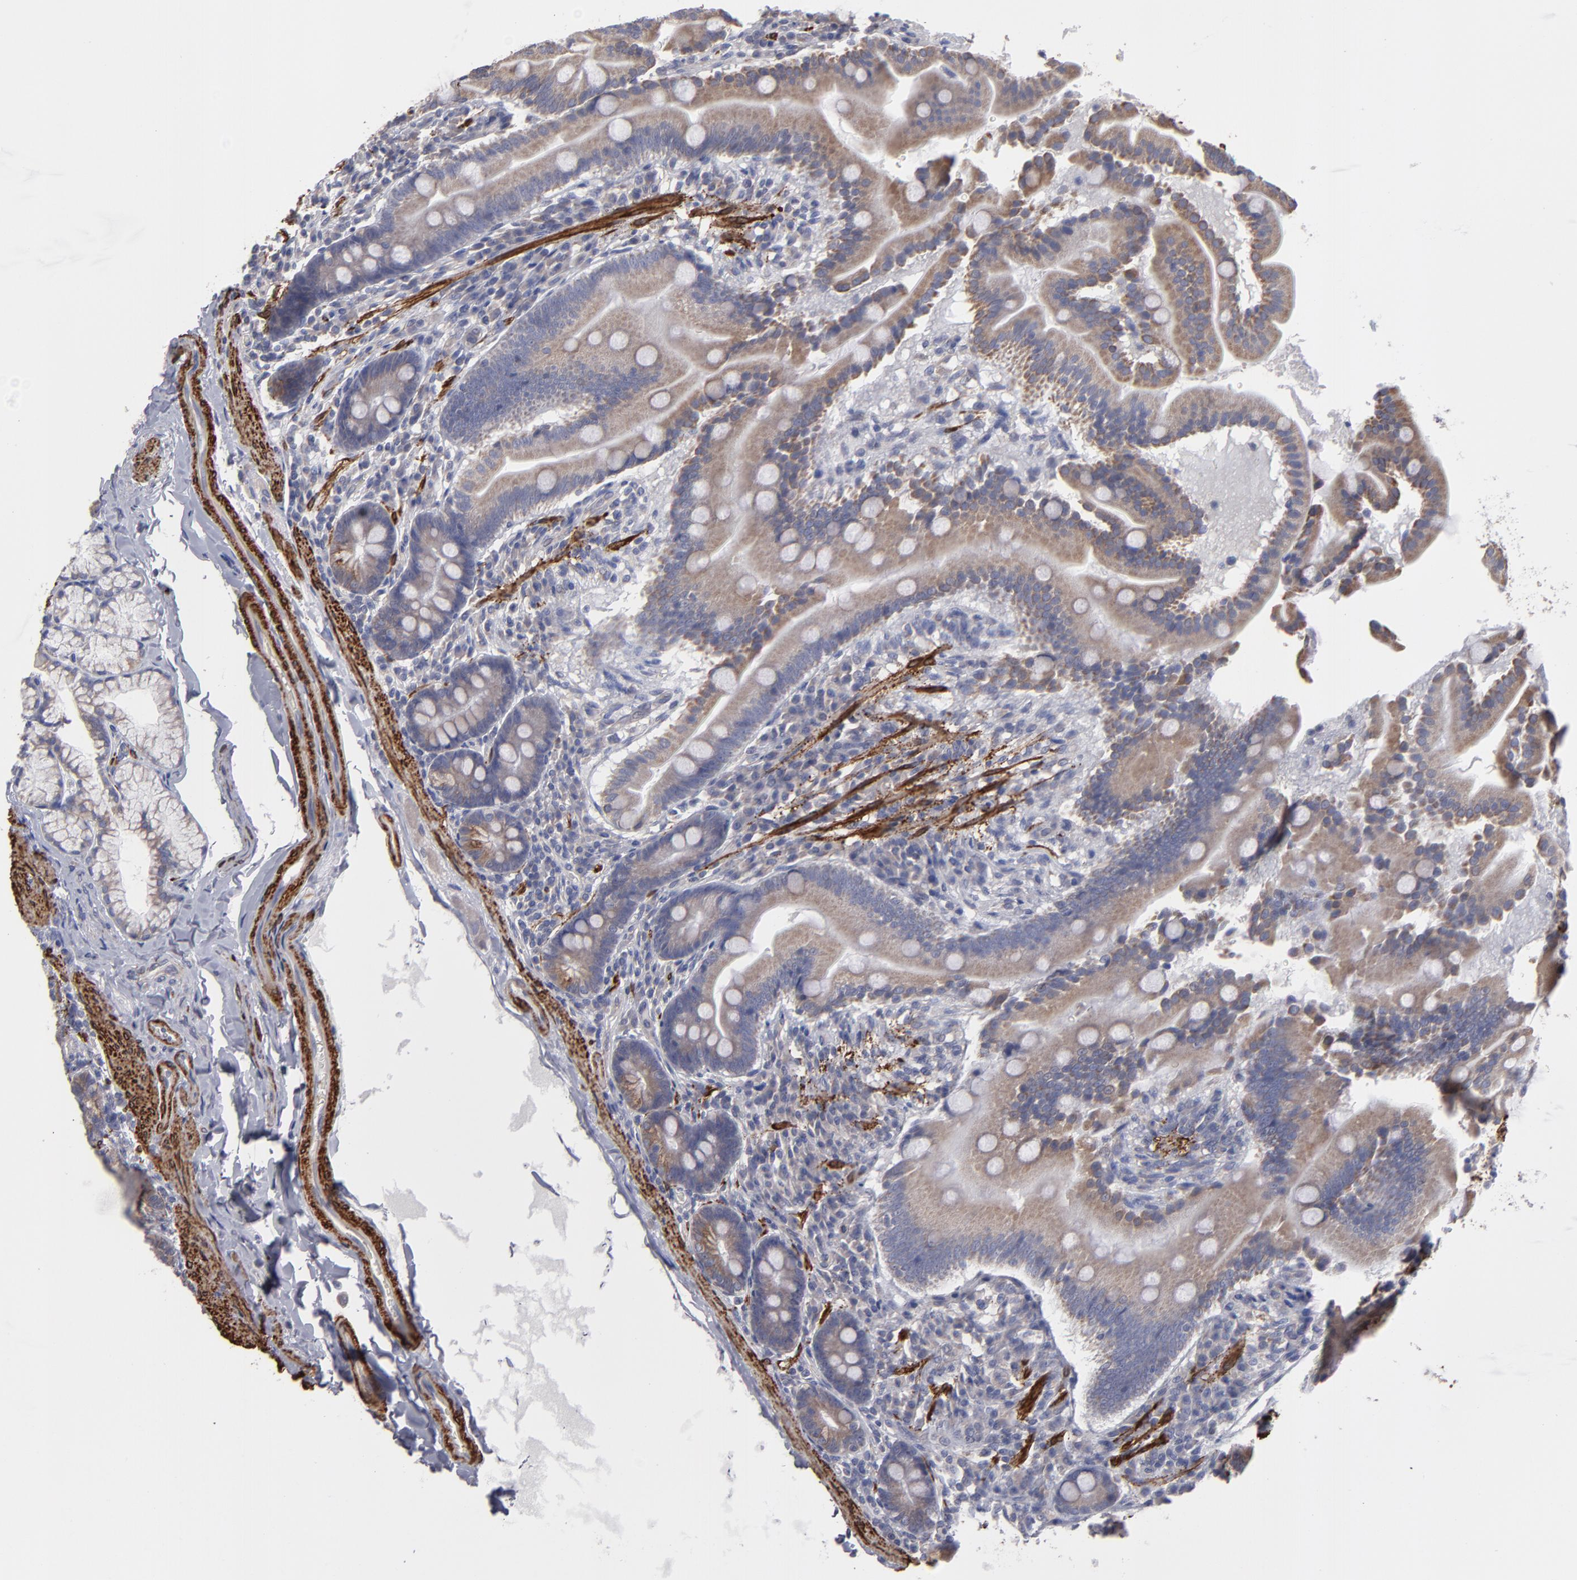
{"staining": {"intensity": "weak", "quantity": ">75%", "location": "cytoplasmic/membranous"}, "tissue": "duodenum", "cell_type": "Glandular cells", "image_type": "normal", "snomed": [{"axis": "morphology", "description": "Normal tissue, NOS"}, {"axis": "topography", "description": "Duodenum"}], "caption": "Immunohistochemical staining of normal duodenum reveals low levels of weak cytoplasmic/membranous positivity in approximately >75% of glandular cells.", "gene": "SLMAP", "patient": {"sex": "male", "age": 50}}